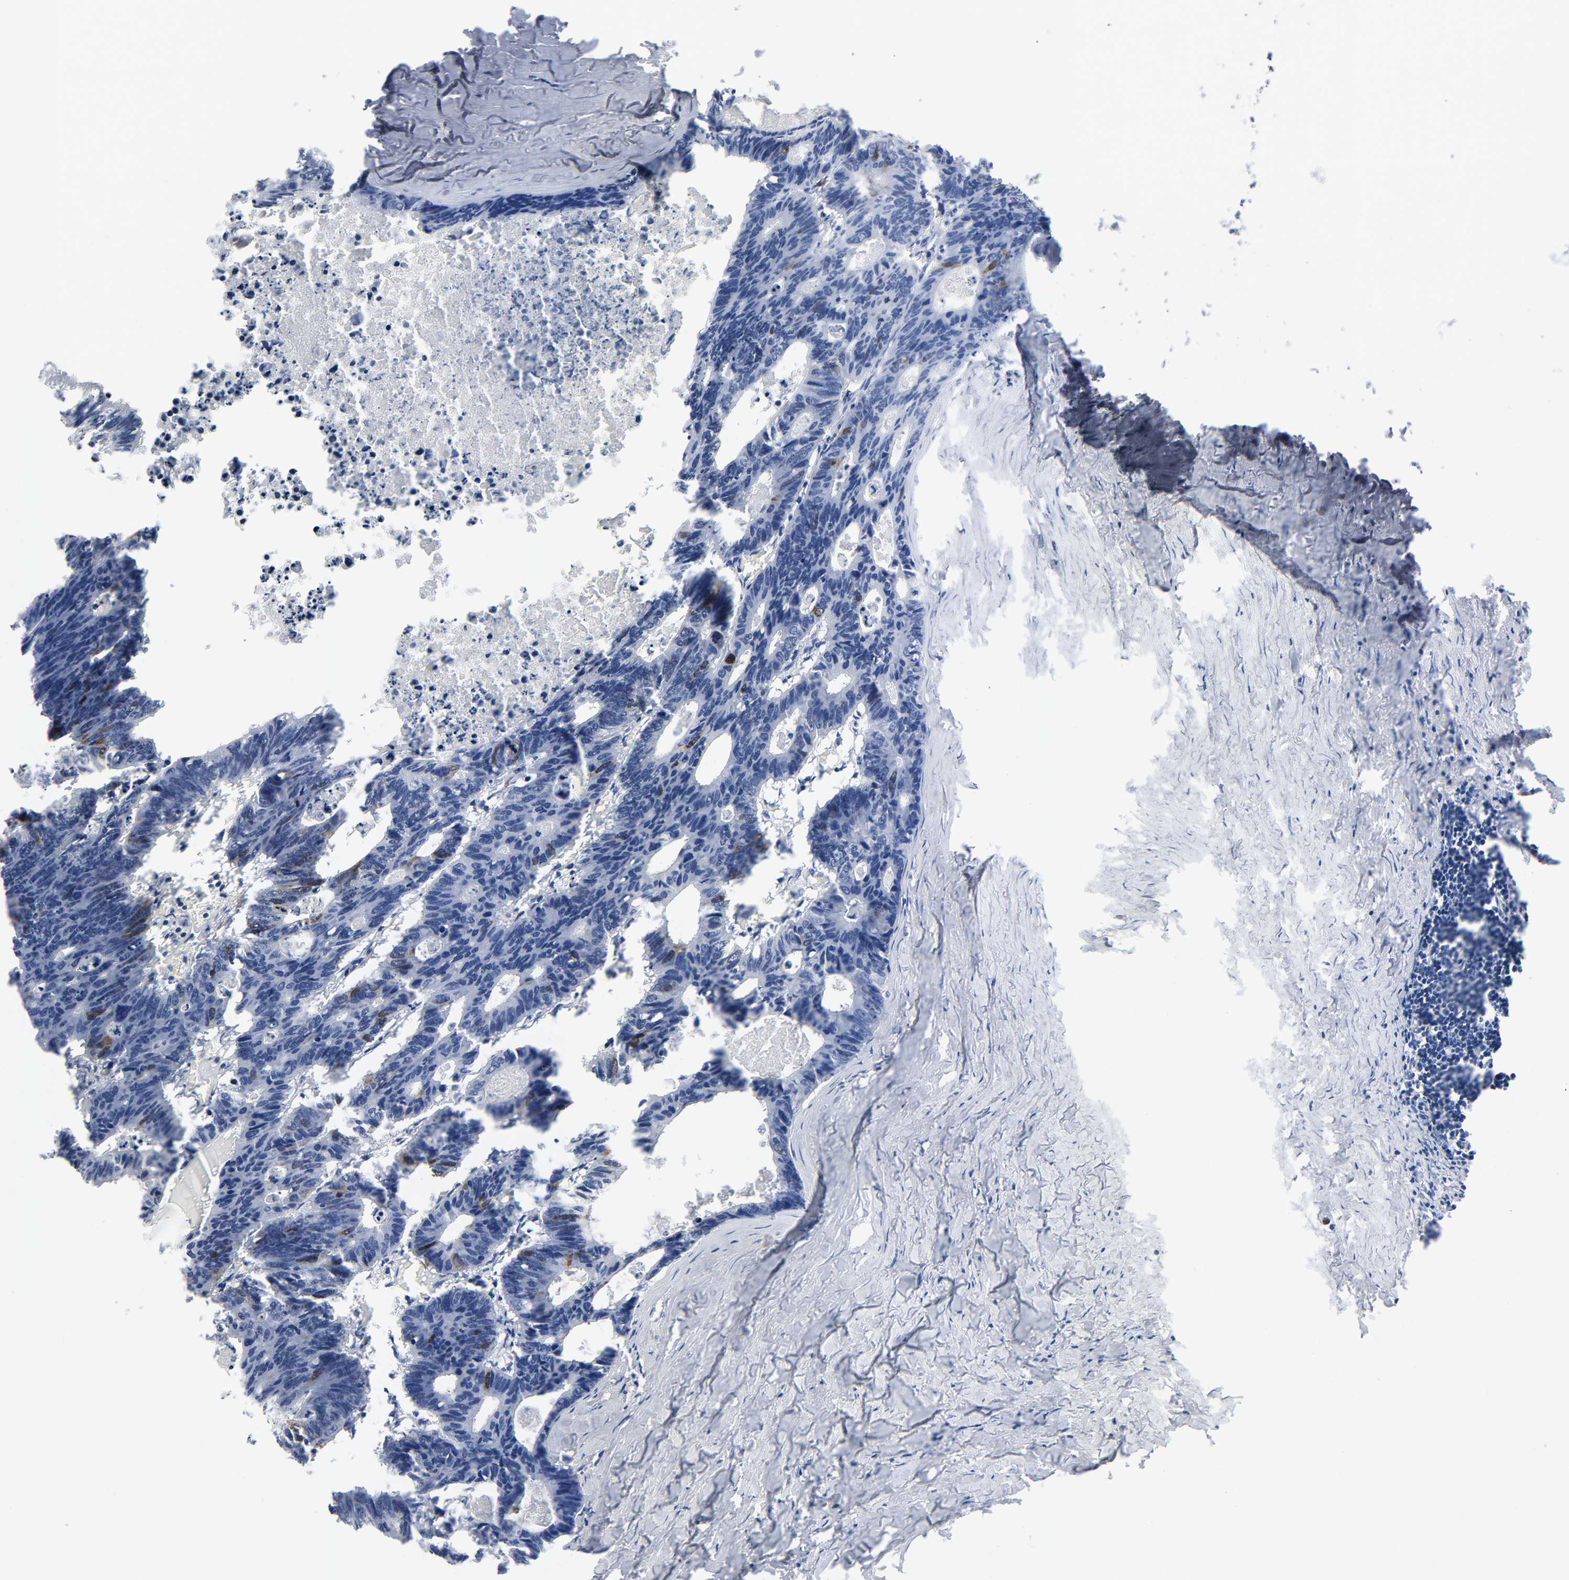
{"staining": {"intensity": "strong", "quantity": "<25%", "location": "cytoplasmic/membranous,nuclear"}, "tissue": "colorectal cancer", "cell_type": "Tumor cells", "image_type": "cancer", "snomed": [{"axis": "morphology", "description": "Adenocarcinoma, NOS"}, {"axis": "topography", "description": "Colon"}], "caption": "Strong cytoplasmic/membranous and nuclear positivity for a protein is appreciated in about <25% of tumor cells of adenocarcinoma (colorectal) using immunohistochemistry (IHC).", "gene": "CDC20", "patient": {"sex": "female", "age": 55}}